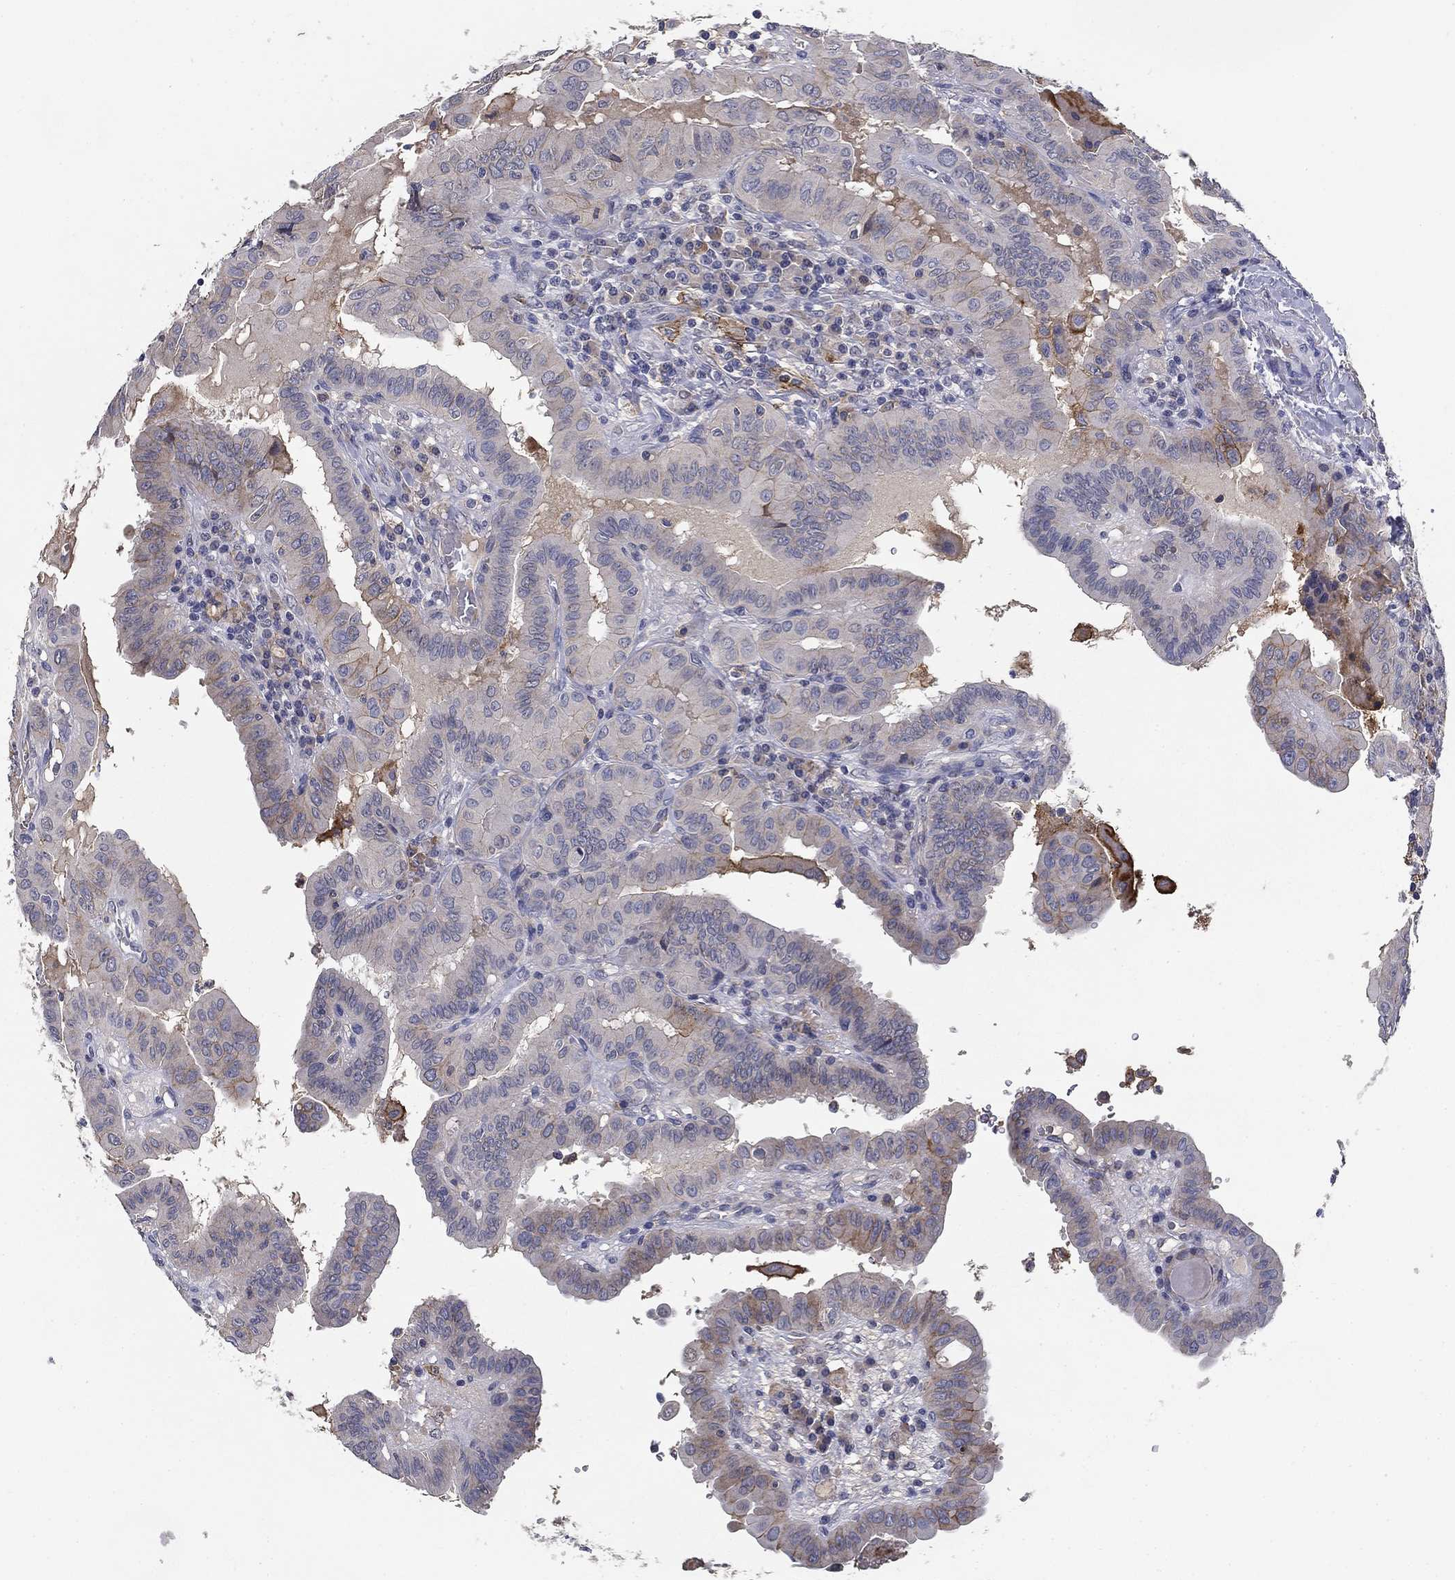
{"staining": {"intensity": "moderate", "quantity": "<25%", "location": "cytoplasmic/membranous"}, "tissue": "thyroid cancer", "cell_type": "Tumor cells", "image_type": "cancer", "snomed": [{"axis": "morphology", "description": "Papillary adenocarcinoma, NOS"}, {"axis": "topography", "description": "Thyroid gland"}], "caption": "Immunohistochemistry (IHC) micrograph of neoplastic tissue: human papillary adenocarcinoma (thyroid) stained using immunohistochemistry (IHC) demonstrates low levels of moderate protein expression localized specifically in the cytoplasmic/membranous of tumor cells, appearing as a cytoplasmic/membranous brown color.", "gene": "CD274", "patient": {"sex": "female", "age": 37}}